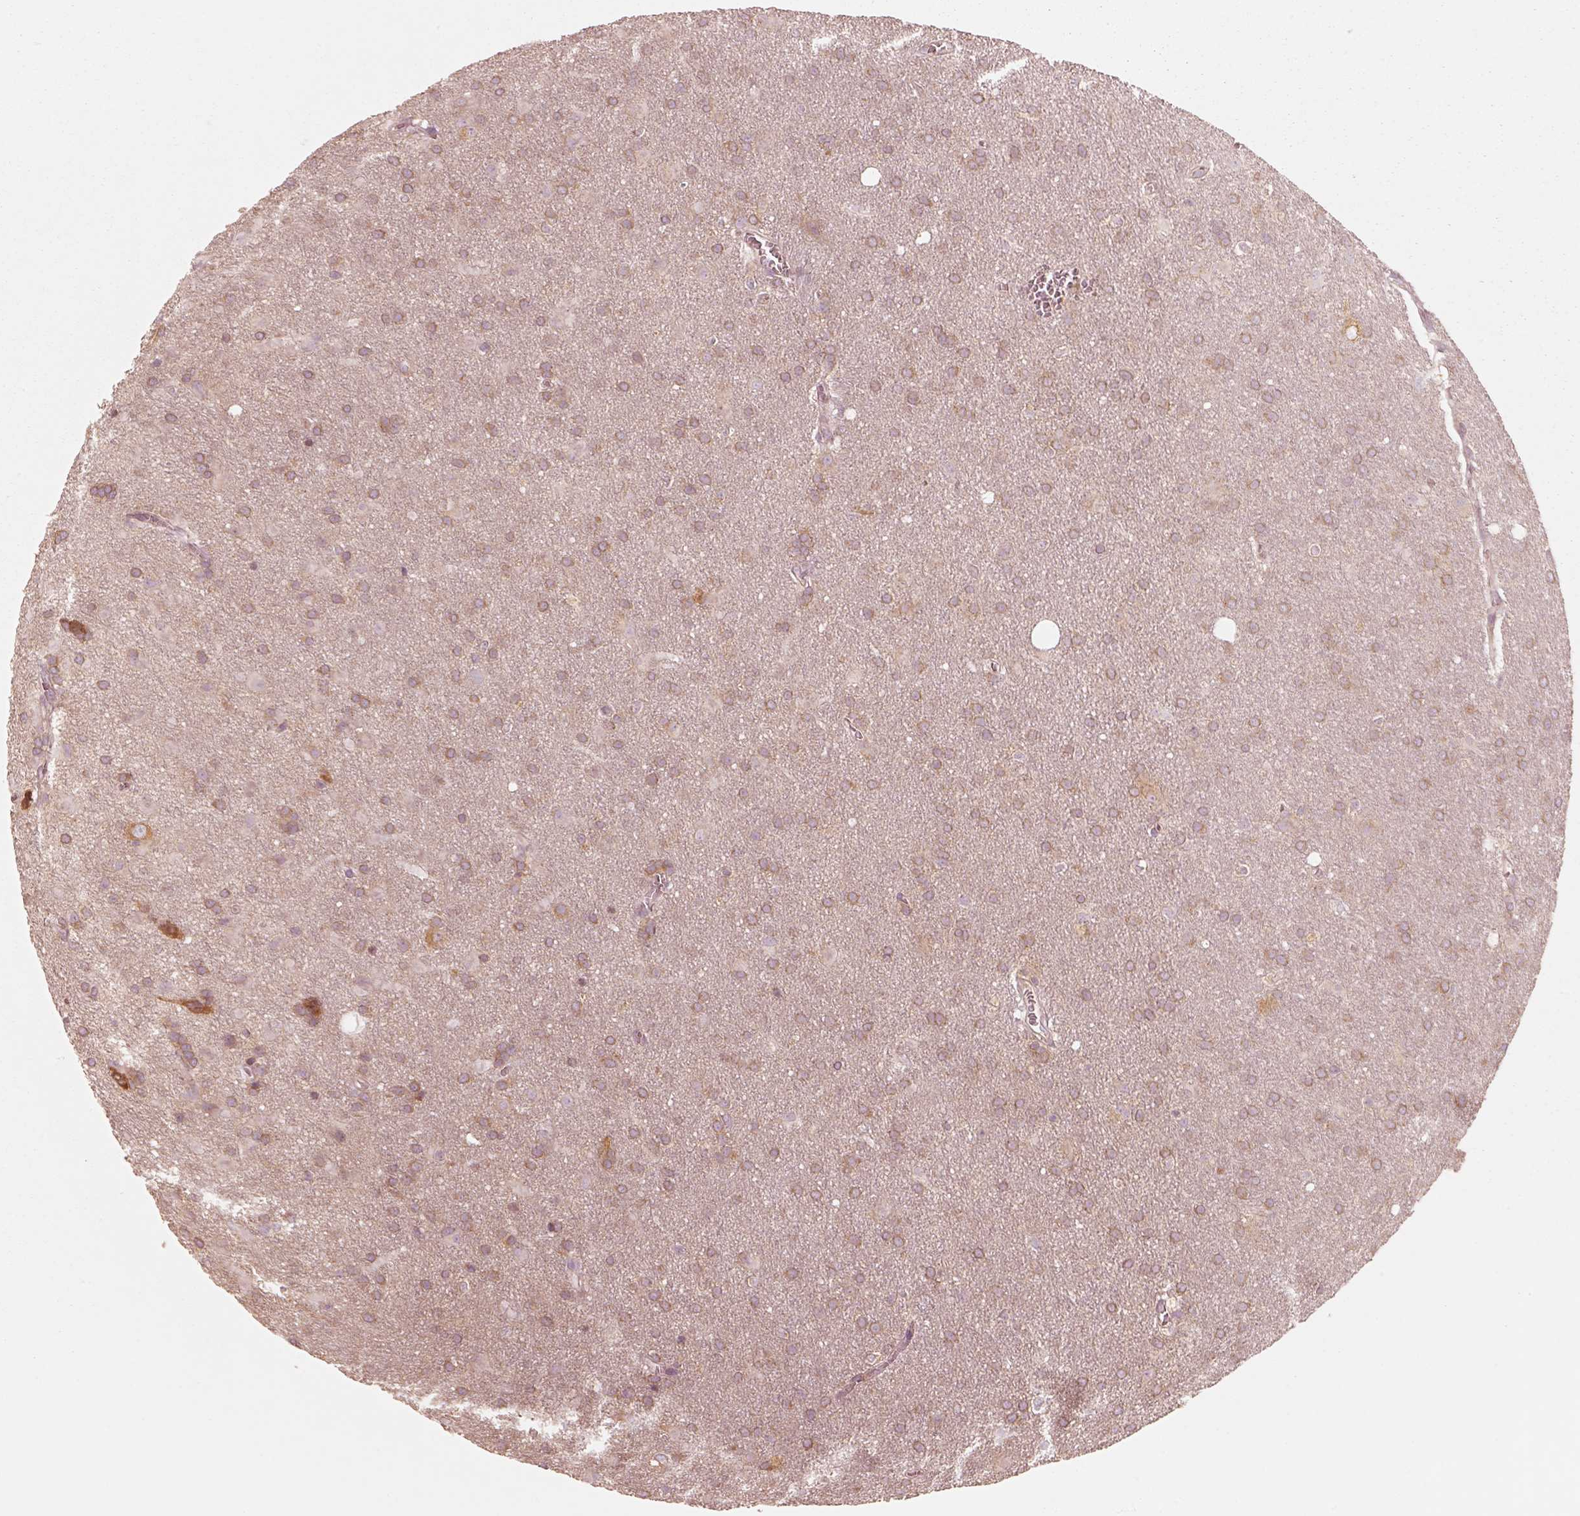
{"staining": {"intensity": "moderate", "quantity": ">75%", "location": "cytoplasmic/membranous"}, "tissue": "glioma", "cell_type": "Tumor cells", "image_type": "cancer", "snomed": [{"axis": "morphology", "description": "Glioma, malignant, Low grade"}, {"axis": "topography", "description": "Brain"}], "caption": "This histopathology image exhibits IHC staining of human low-grade glioma (malignant), with medium moderate cytoplasmic/membranous staining in about >75% of tumor cells.", "gene": "CNOT2", "patient": {"sex": "male", "age": 58}}